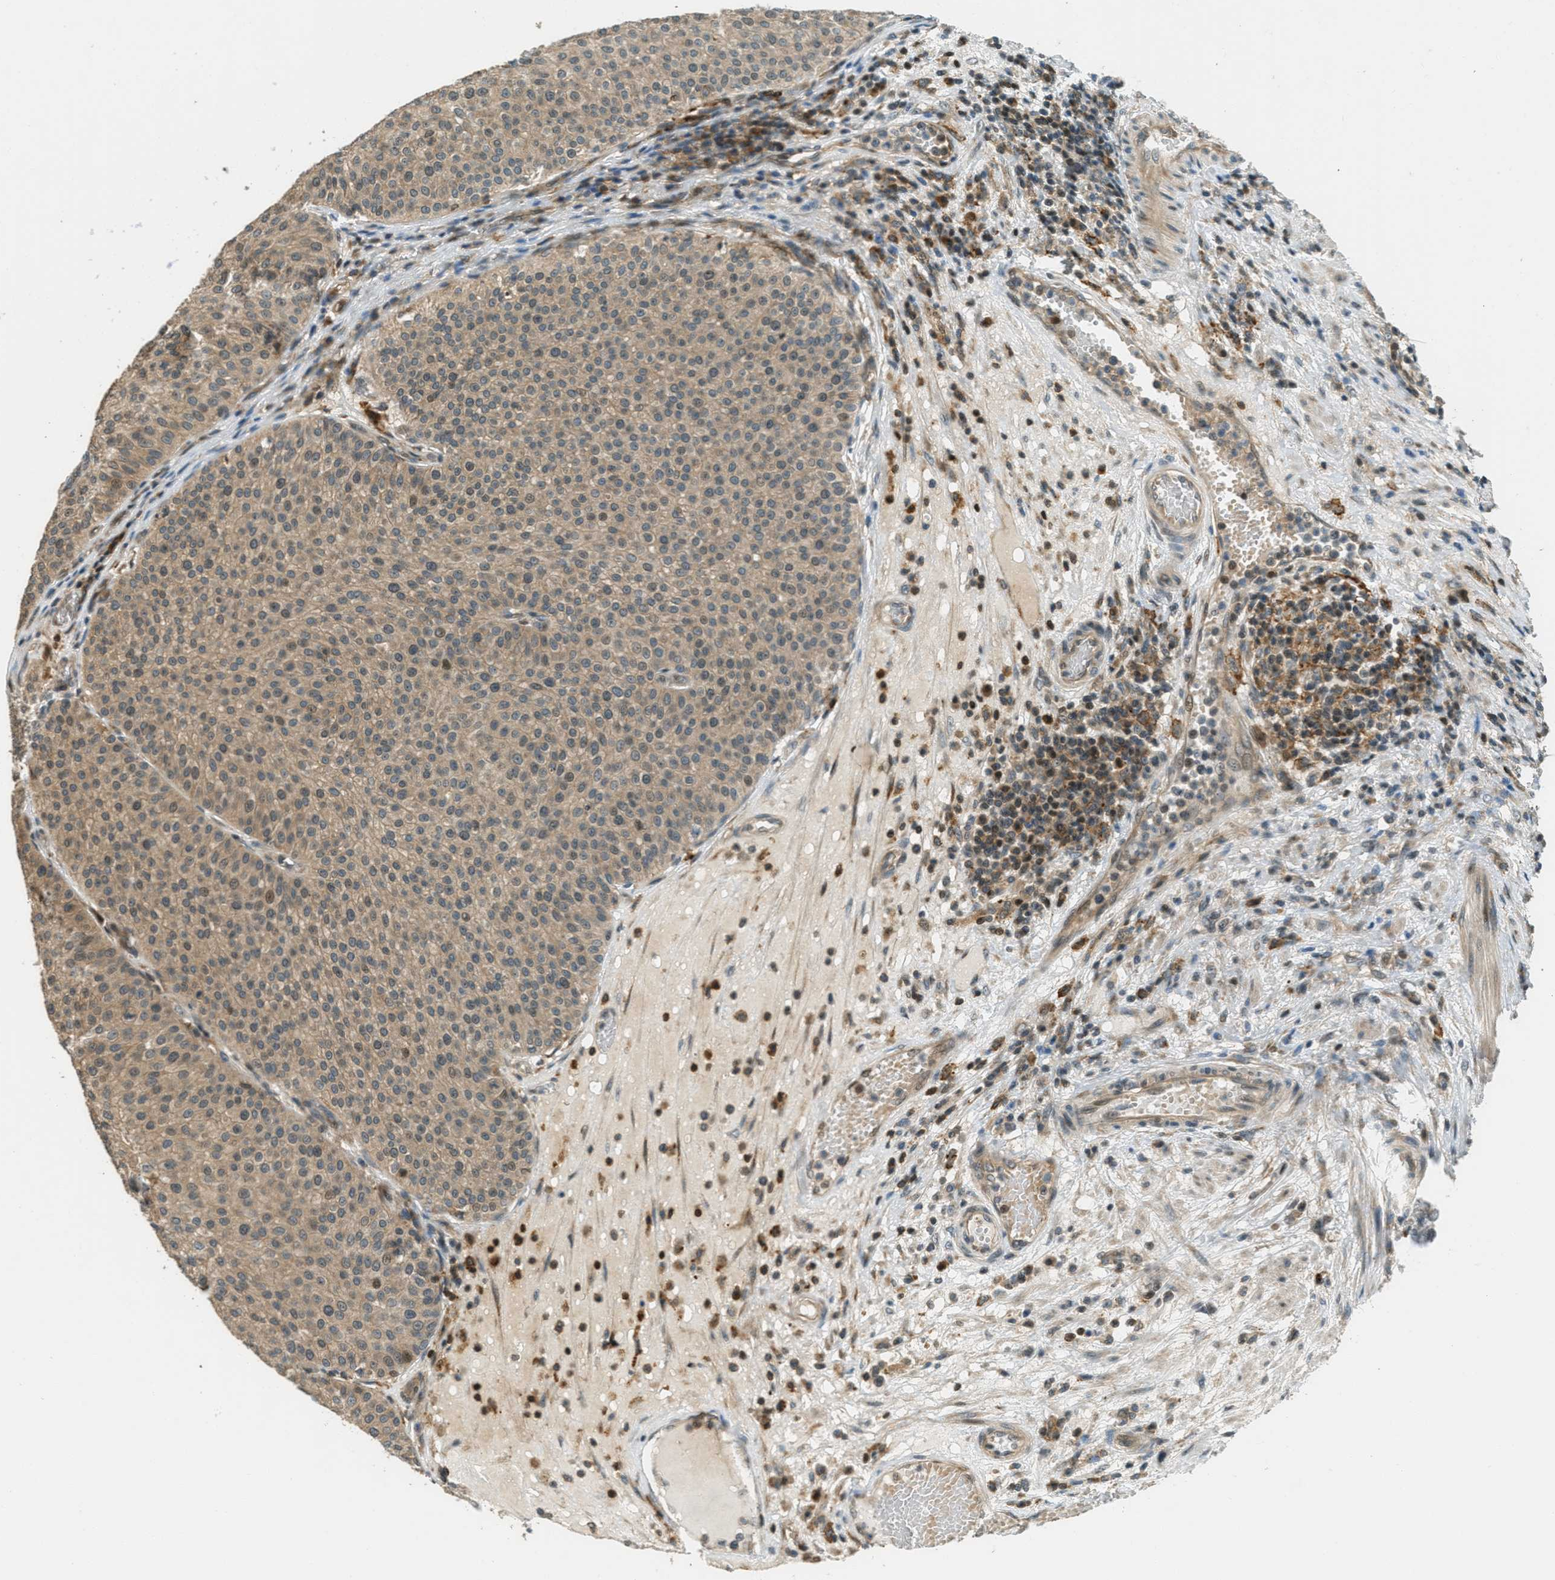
{"staining": {"intensity": "weak", "quantity": ">75%", "location": "cytoplasmic/membranous,nuclear"}, "tissue": "urothelial cancer", "cell_type": "Tumor cells", "image_type": "cancer", "snomed": [{"axis": "morphology", "description": "Urothelial carcinoma, Low grade"}, {"axis": "topography", "description": "Smooth muscle"}, {"axis": "topography", "description": "Urinary bladder"}], "caption": "This histopathology image displays immunohistochemistry staining of urothelial carcinoma (low-grade), with low weak cytoplasmic/membranous and nuclear staining in about >75% of tumor cells.", "gene": "PTPN23", "patient": {"sex": "male", "age": 60}}